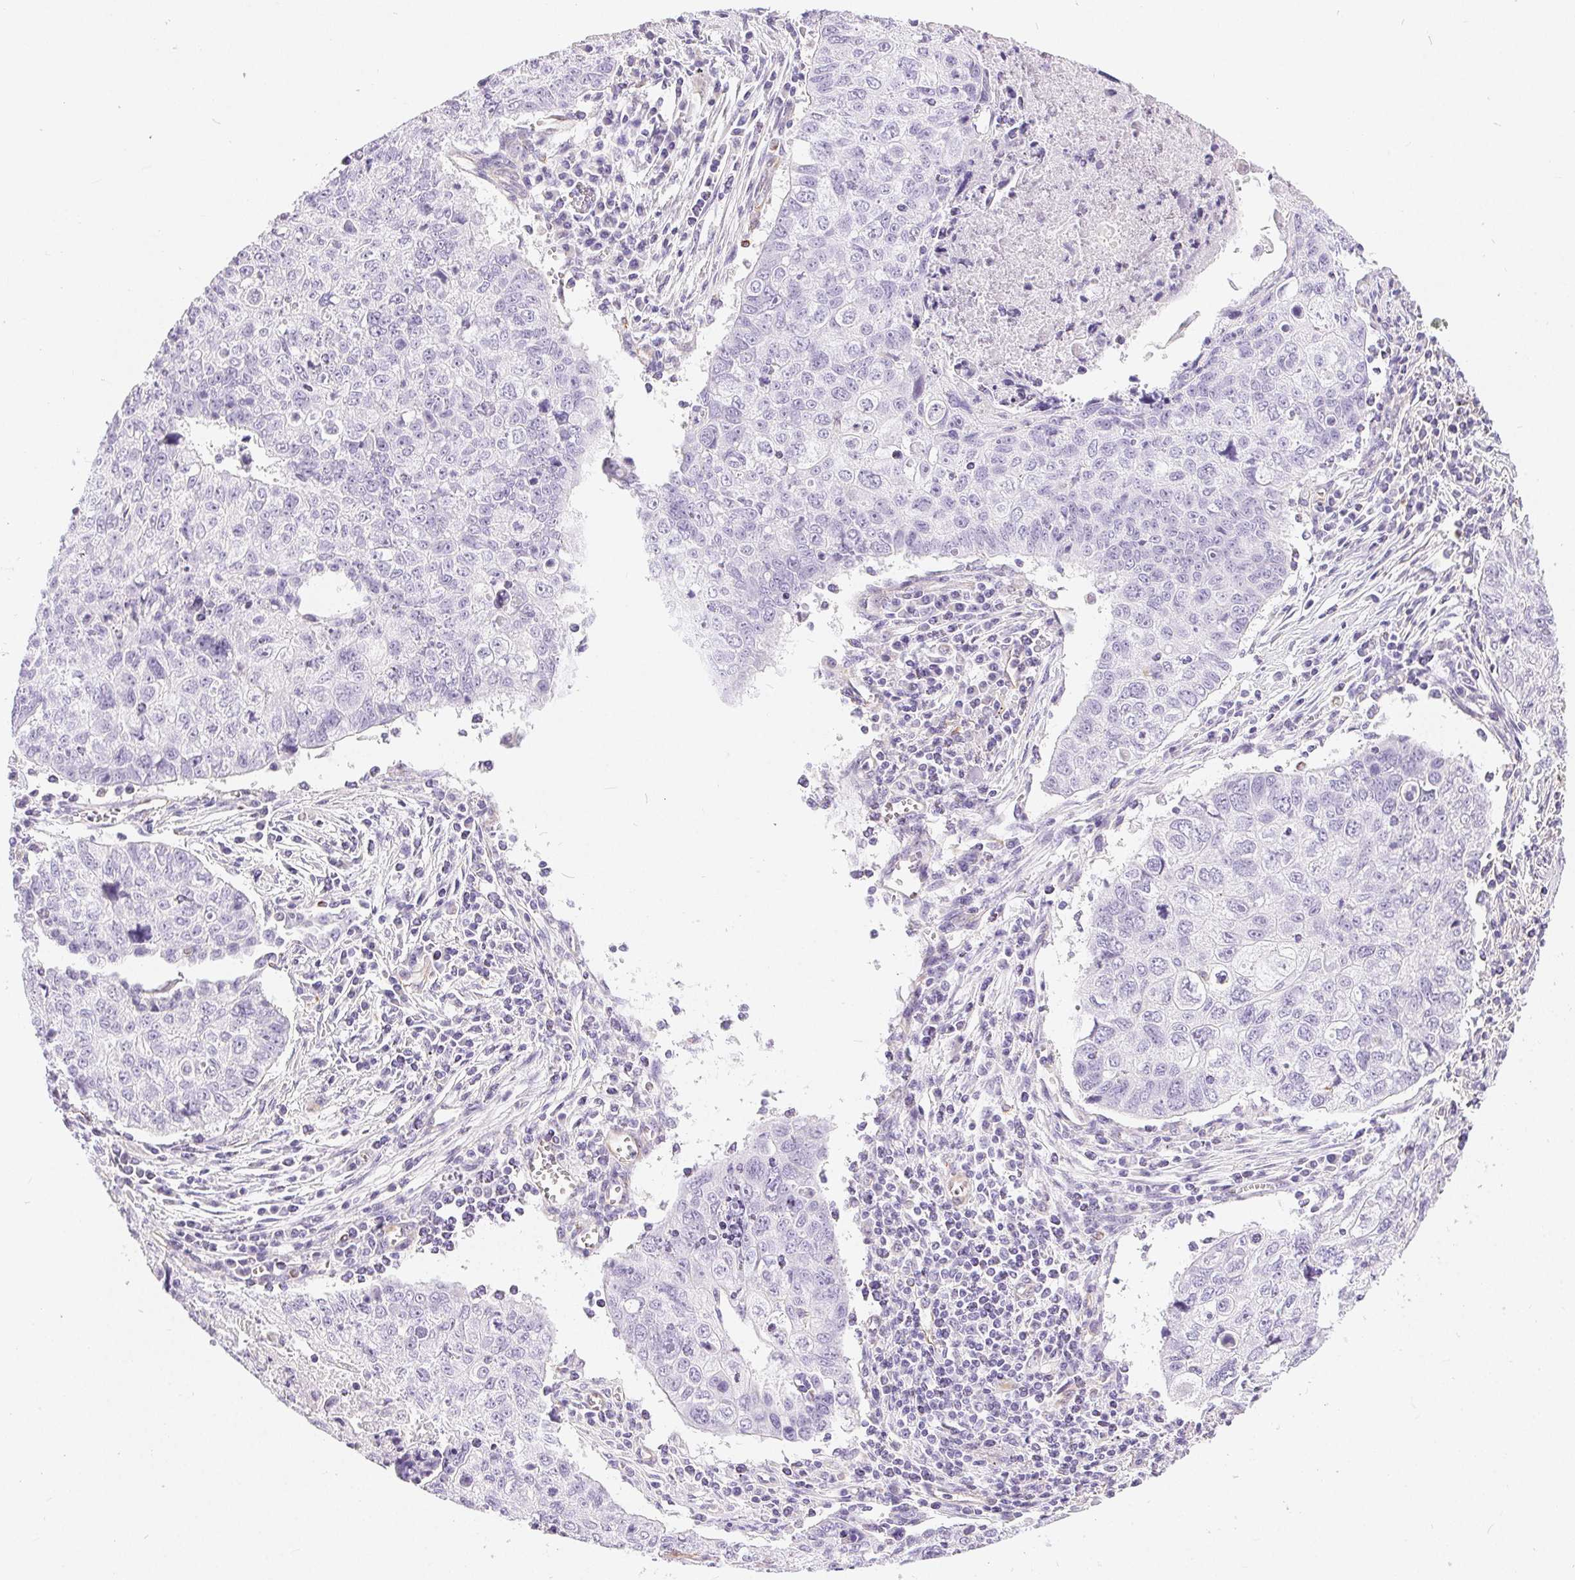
{"staining": {"intensity": "negative", "quantity": "none", "location": "none"}, "tissue": "lung cancer", "cell_type": "Tumor cells", "image_type": "cancer", "snomed": [{"axis": "morphology", "description": "Normal morphology"}, {"axis": "morphology", "description": "Aneuploidy"}, {"axis": "morphology", "description": "Squamous cell carcinoma, NOS"}, {"axis": "topography", "description": "Lymph node"}, {"axis": "topography", "description": "Lung"}], "caption": "There is no significant staining in tumor cells of lung cancer (squamous cell carcinoma).", "gene": "GFAP", "patient": {"sex": "female", "age": 76}}